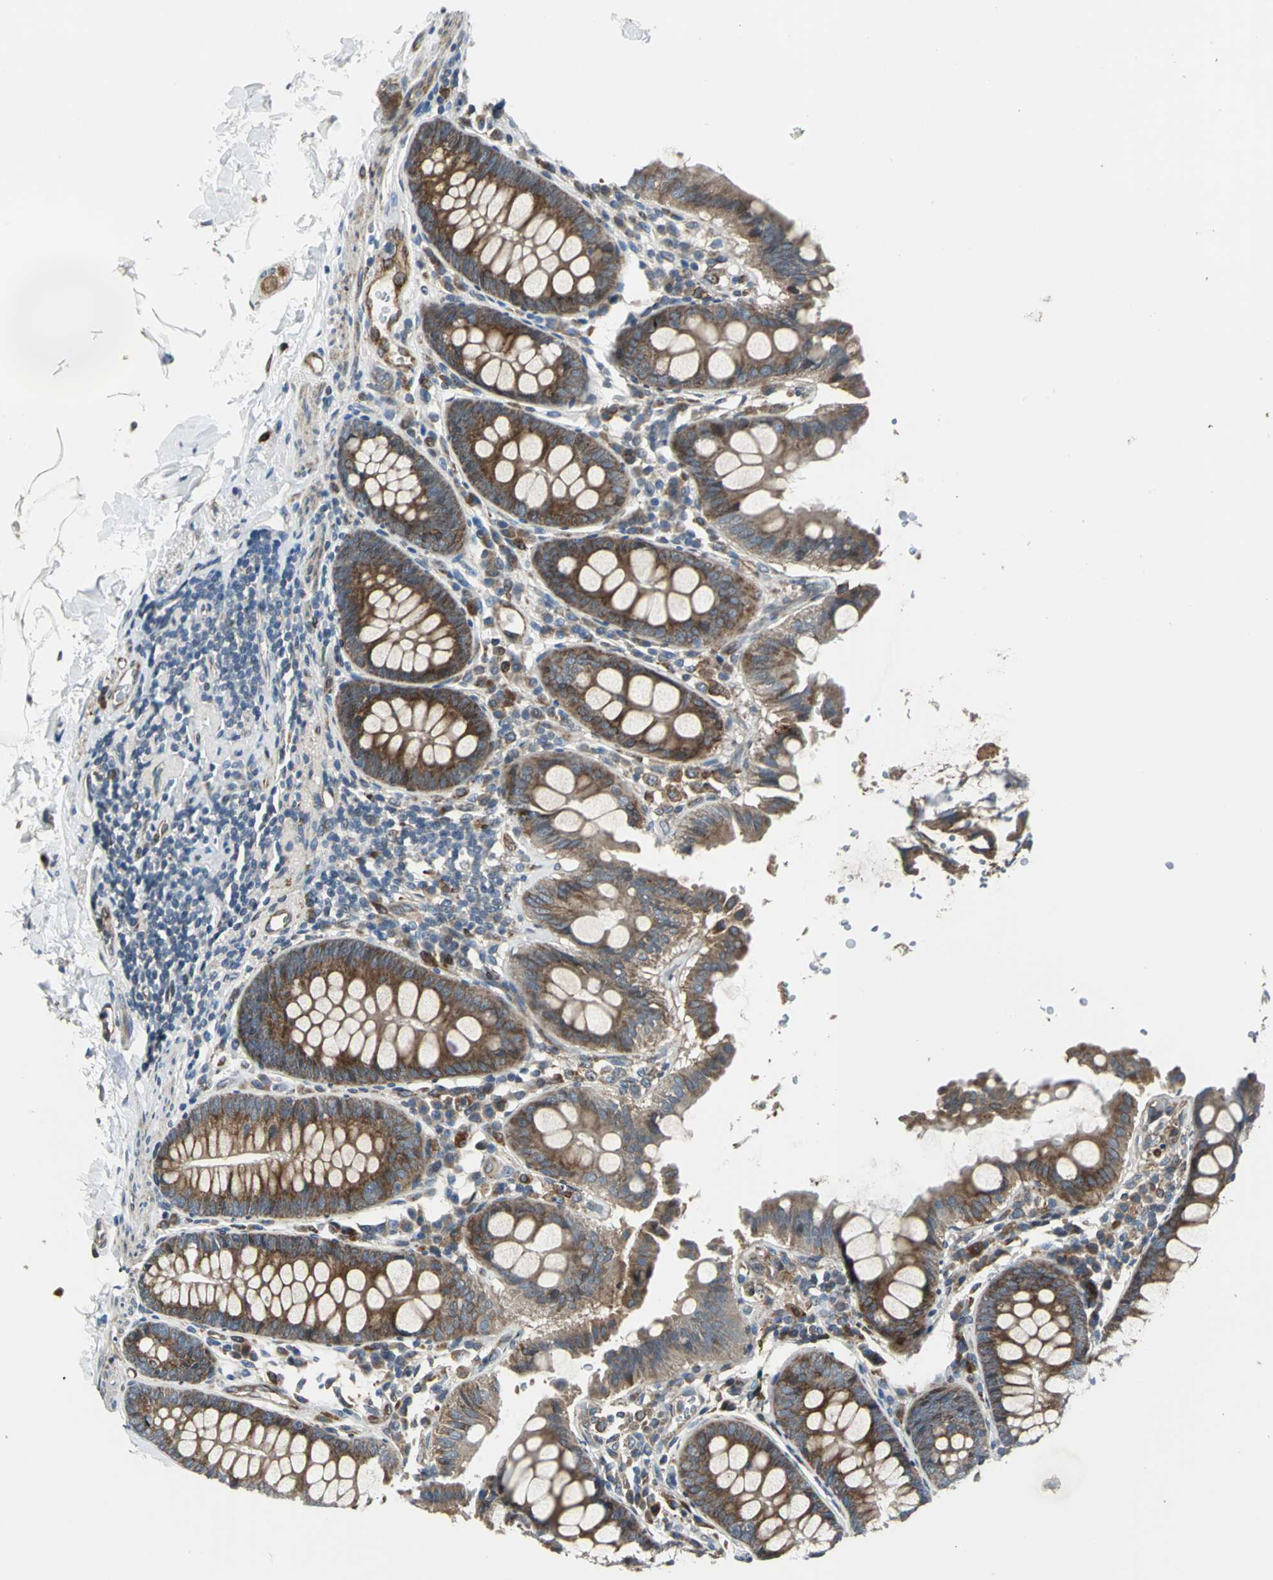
{"staining": {"intensity": "weak", "quantity": "<25%", "location": "cytoplasmic/membranous"}, "tissue": "colon", "cell_type": "Endothelial cells", "image_type": "normal", "snomed": [{"axis": "morphology", "description": "Normal tissue, NOS"}, {"axis": "topography", "description": "Colon"}], "caption": "Immunohistochemical staining of unremarkable colon displays no significant expression in endothelial cells. (DAB immunohistochemistry (IHC) visualized using brightfield microscopy, high magnification).", "gene": "HTATIP2", "patient": {"sex": "female", "age": 61}}